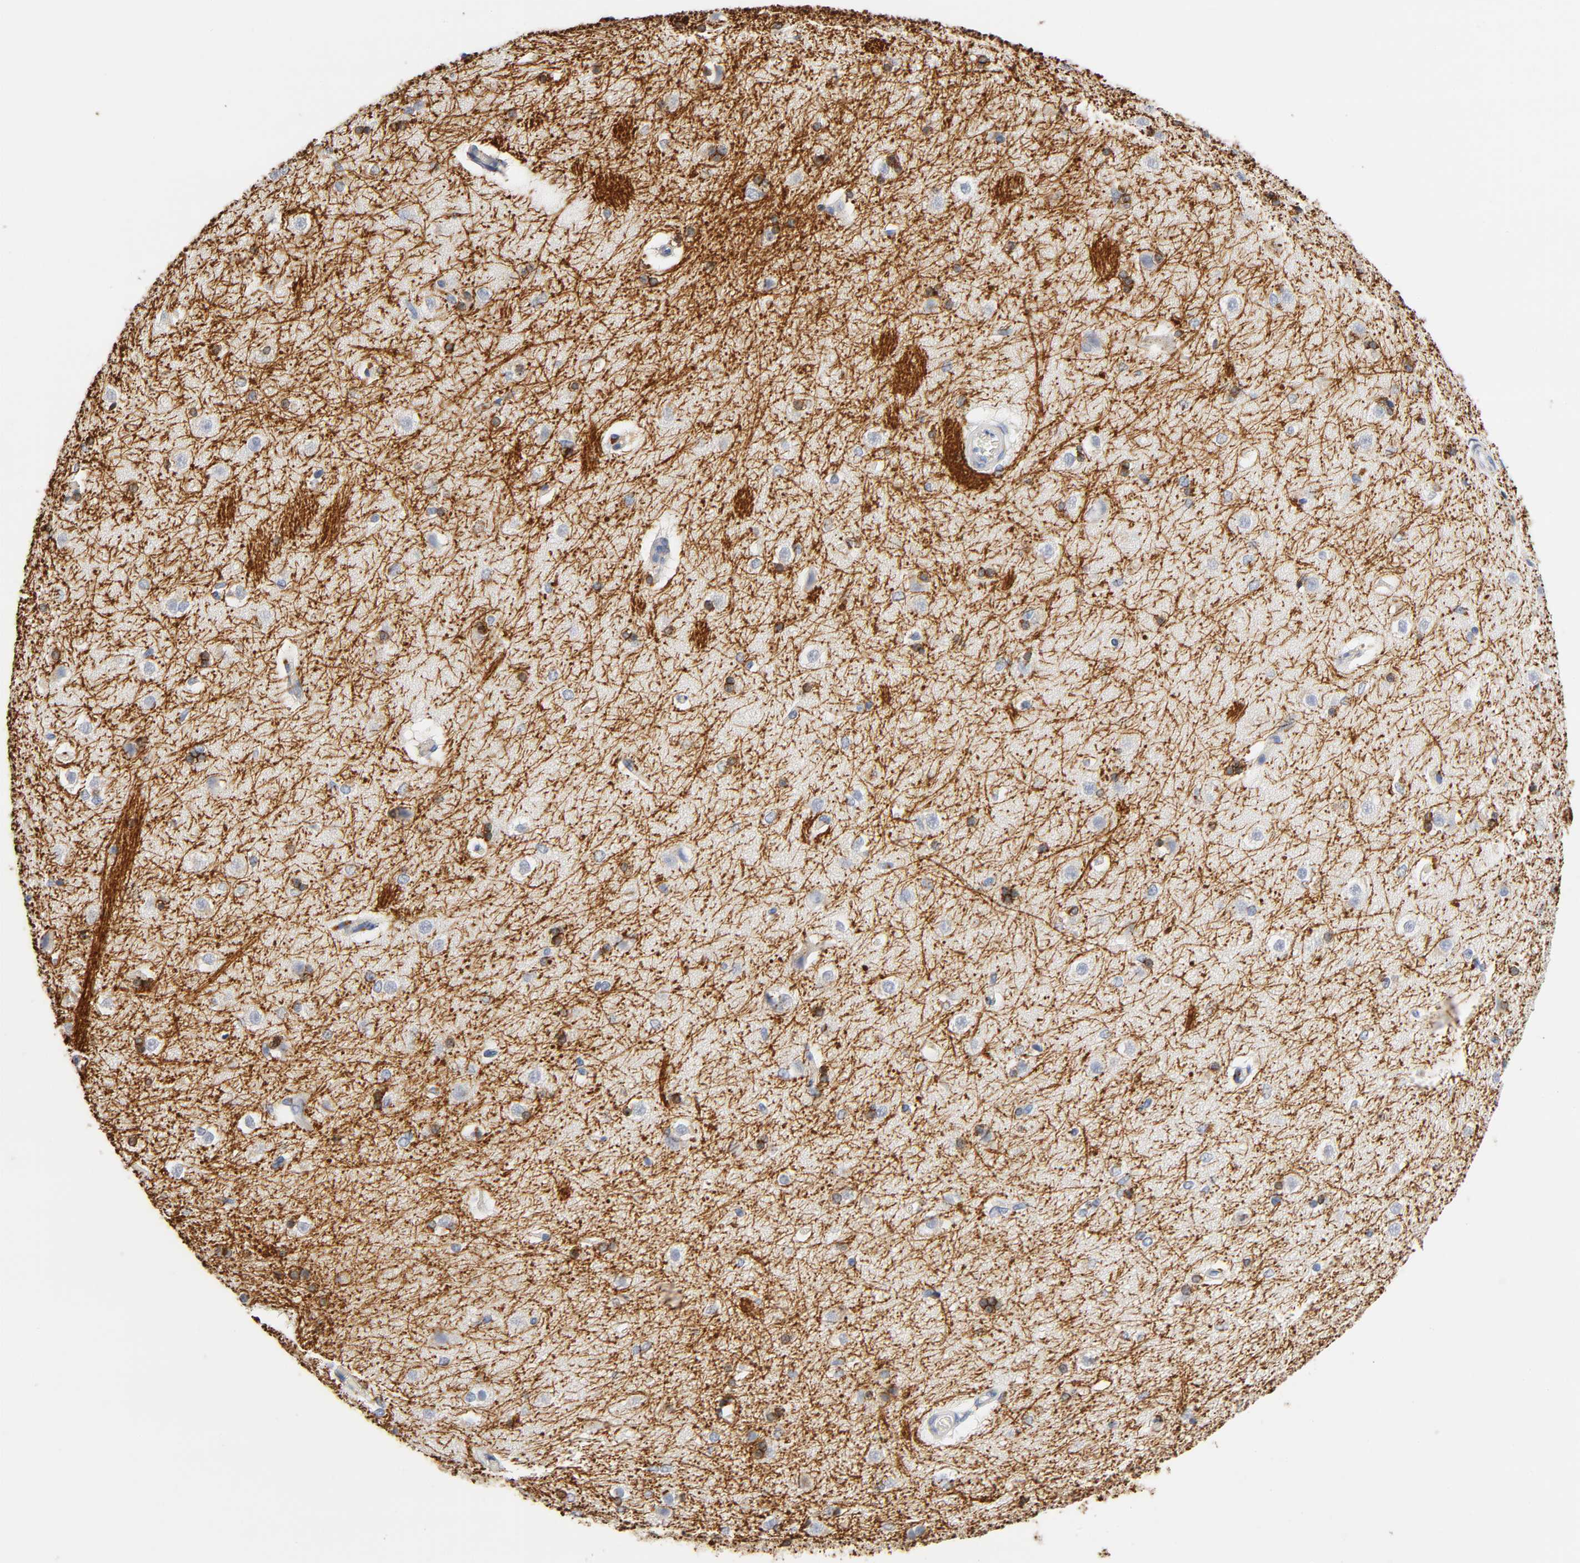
{"staining": {"intensity": "negative", "quantity": "none", "location": "none"}, "tissue": "caudate", "cell_type": "Glial cells", "image_type": "normal", "snomed": [{"axis": "morphology", "description": "Normal tissue, NOS"}, {"axis": "topography", "description": "Lateral ventricle wall"}], "caption": "Immunohistochemistry histopathology image of normal caudate: caudate stained with DAB (3,3'-diaminobenzidine) shows no significant protein staining in glial cells. The staining was performed using DAB to visualize the protein expression in brown, while the nuclei were stained in blue with hematoxylin (Magnification: 20x).", "gene": "PLP1", "patient": {"sex": "female", "age": 19}}